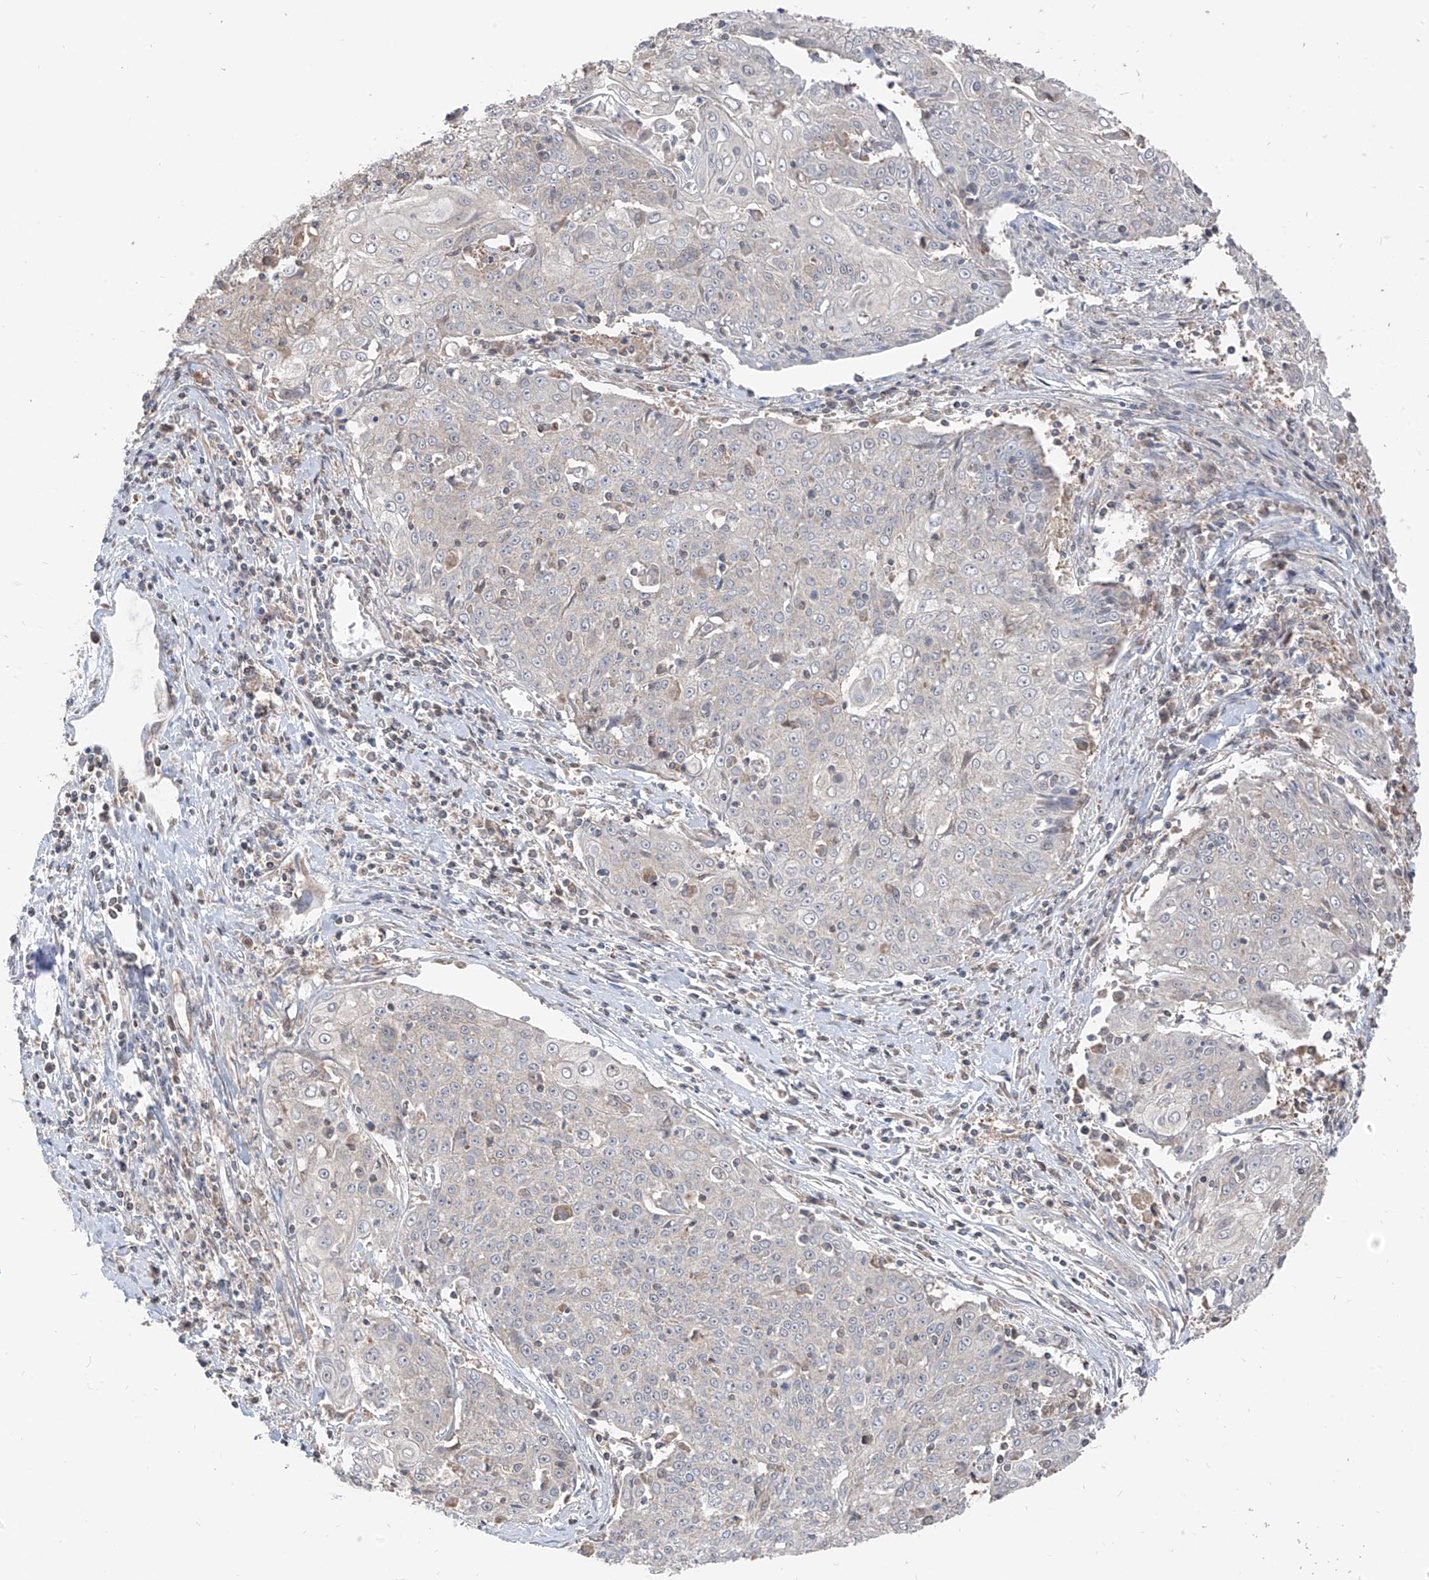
{"staining": {"intensity": "negative", "quantity": "none", "location": "none"}, "tissue": "cervical cancer", "cell_type": "Tumor cells", "image_type": "cancer", "snomed": [{"axis": "morphology", "description": "Squamous cell carcinoma, NOS"}, {"axis": "topography", "description": "Cervix"}], "caption": "Histopathology image shows no protein positivity in tumor cells of cervical cancer tissue. (Brightfield microscopy of DAB immunohistochemistry at high magnification).", "gene": "ETHE1", "patient": {"sex": "female", "age": 48}}